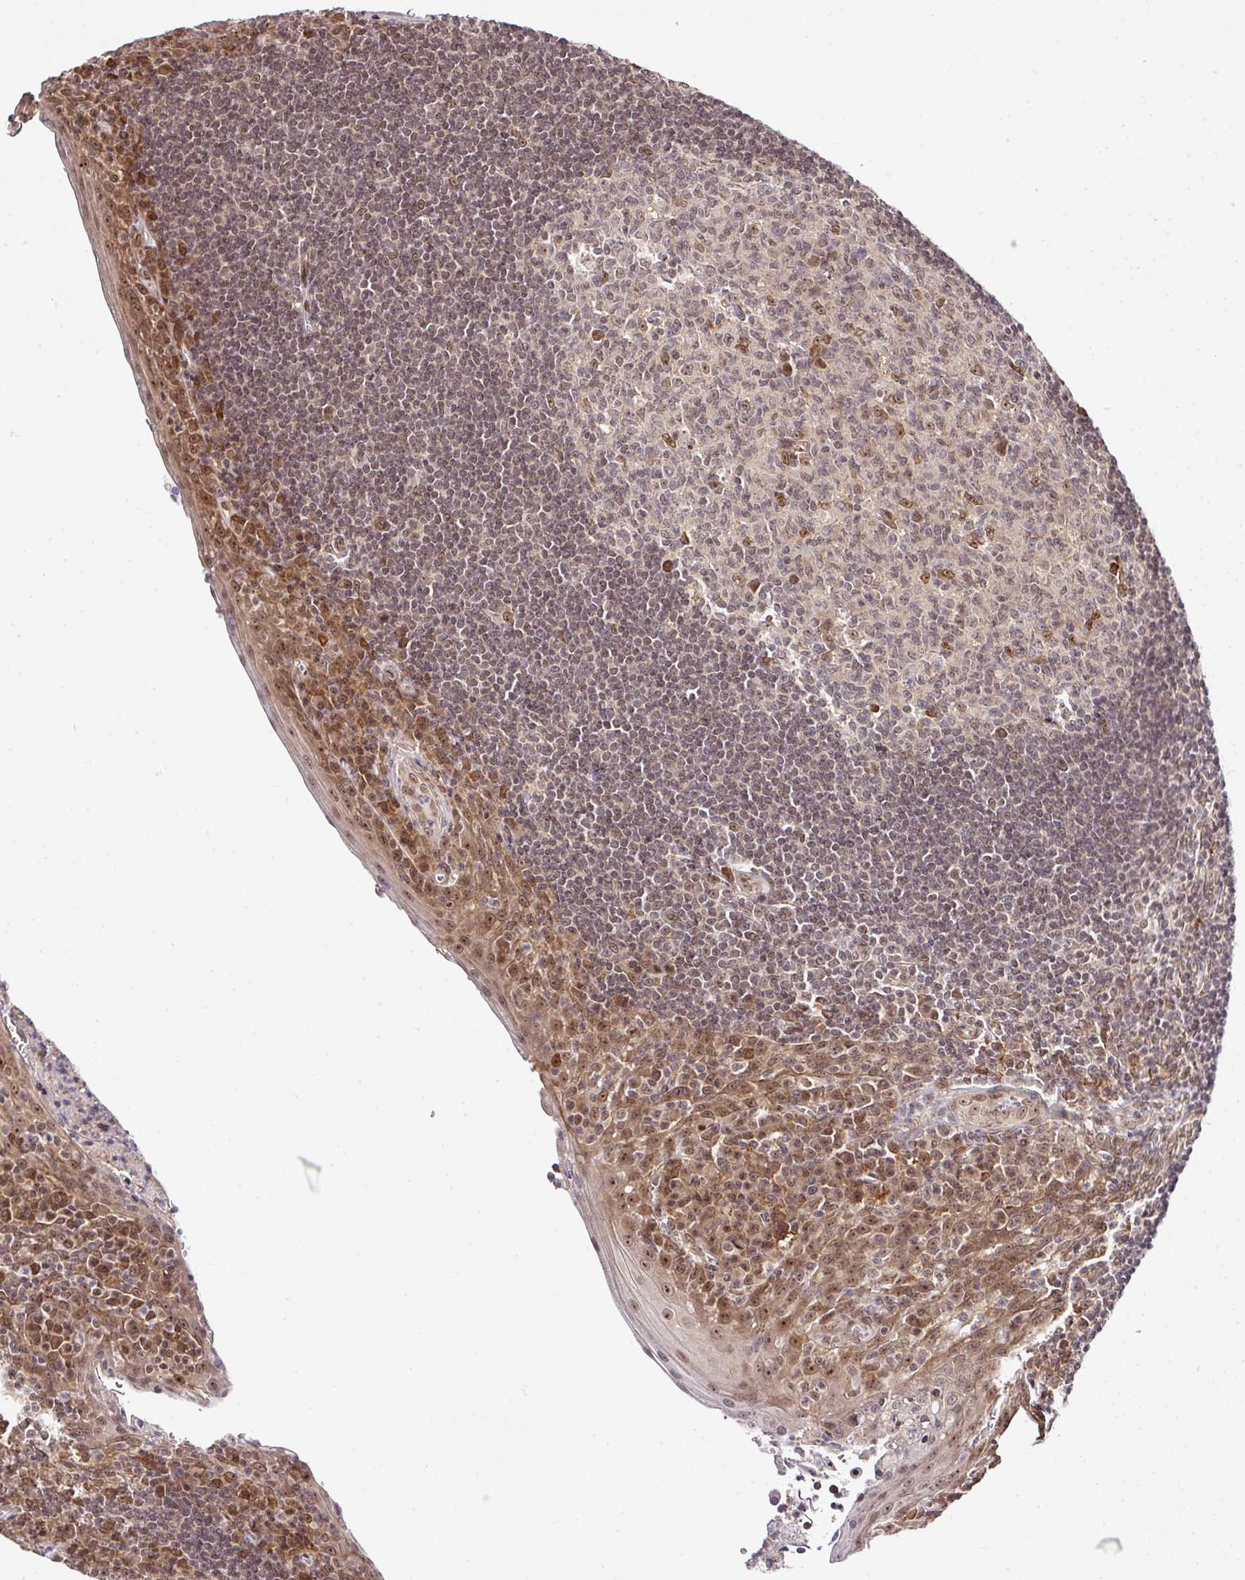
{"staining": {"intensity": "moderate", "quantity": "<25%", "location": "nuclear"}, "tissue": "tonsil", "cell_type": "Germinal center cells", "image_type": "normal", "snomed": [{"axis": "morphology", "description": "Normal tissue, NOS"}, {"axis": "topography", "description": "Tonsil"}], "caption": "IHC photomicrograph of benign tonsil stained for a protein (brown), which reveals low levels of moderate nuclear expression in approximately <25% of germinal center cells.", "gene": "FAM153A", "patient": {"sex": "male", "age": 27}}